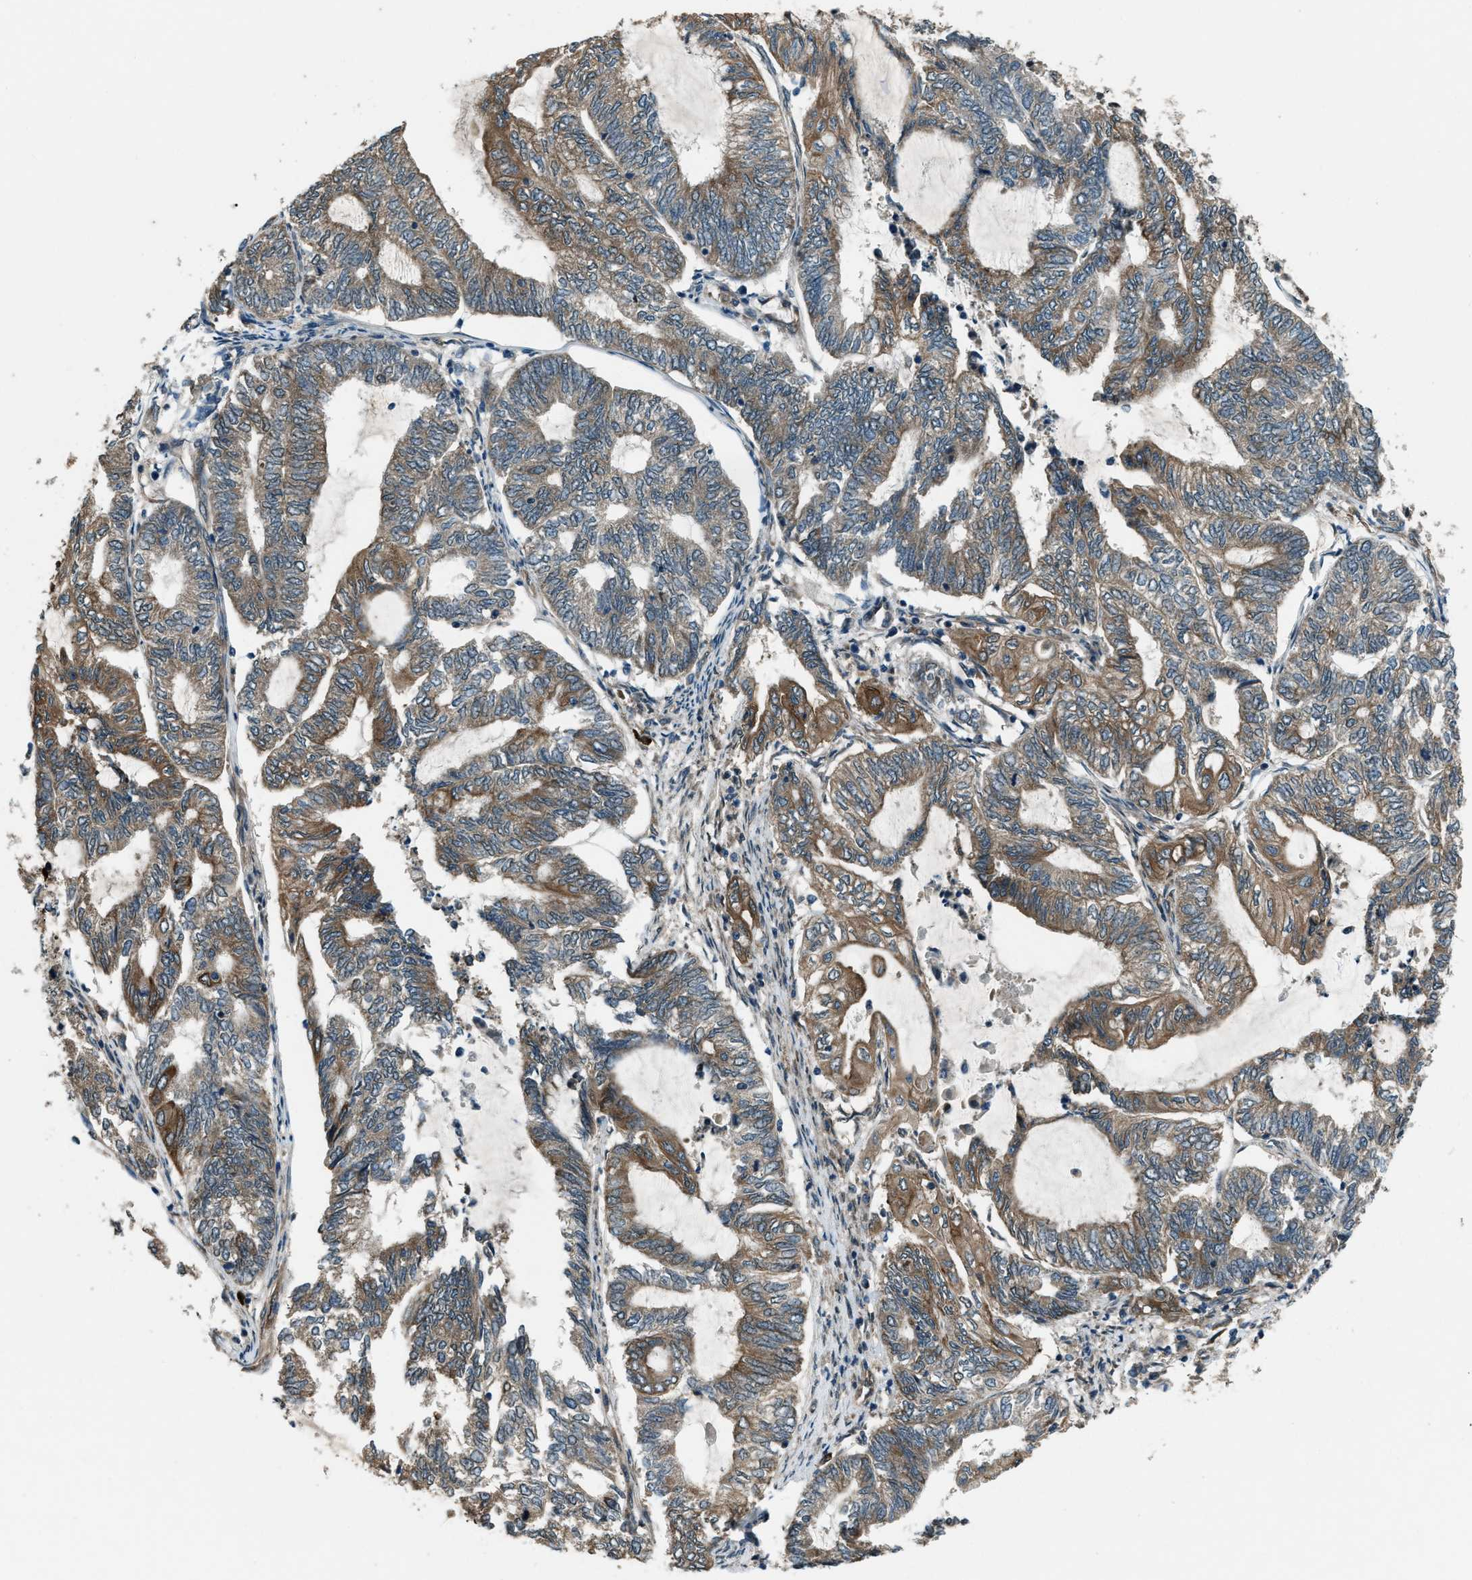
{"staining": {"intensity": "moderate", "quantity": "25%-75%", "location": "cytoplasmic/membranous"}, "tissue": "endometrial cancer", "cell_type": "Tumor cells", "image_type": "cancer", "snomed": [{"axis": "morphology", "description": "Adenocarcinoma, NOS"}, {"axis": "topography", "description": "Uterus"}, {"axis": "topography", "description": "Endometrium"}], "caption": "Immunohistochemical staining of human adenocarcinoma (endometrial) shows medium levels of moderate cytoplasmic/membranous protein positivity in approximately 25%-75% of tumor cells.", "gene": "SVIL", "patient": {"sex": "female", "age": 70}}